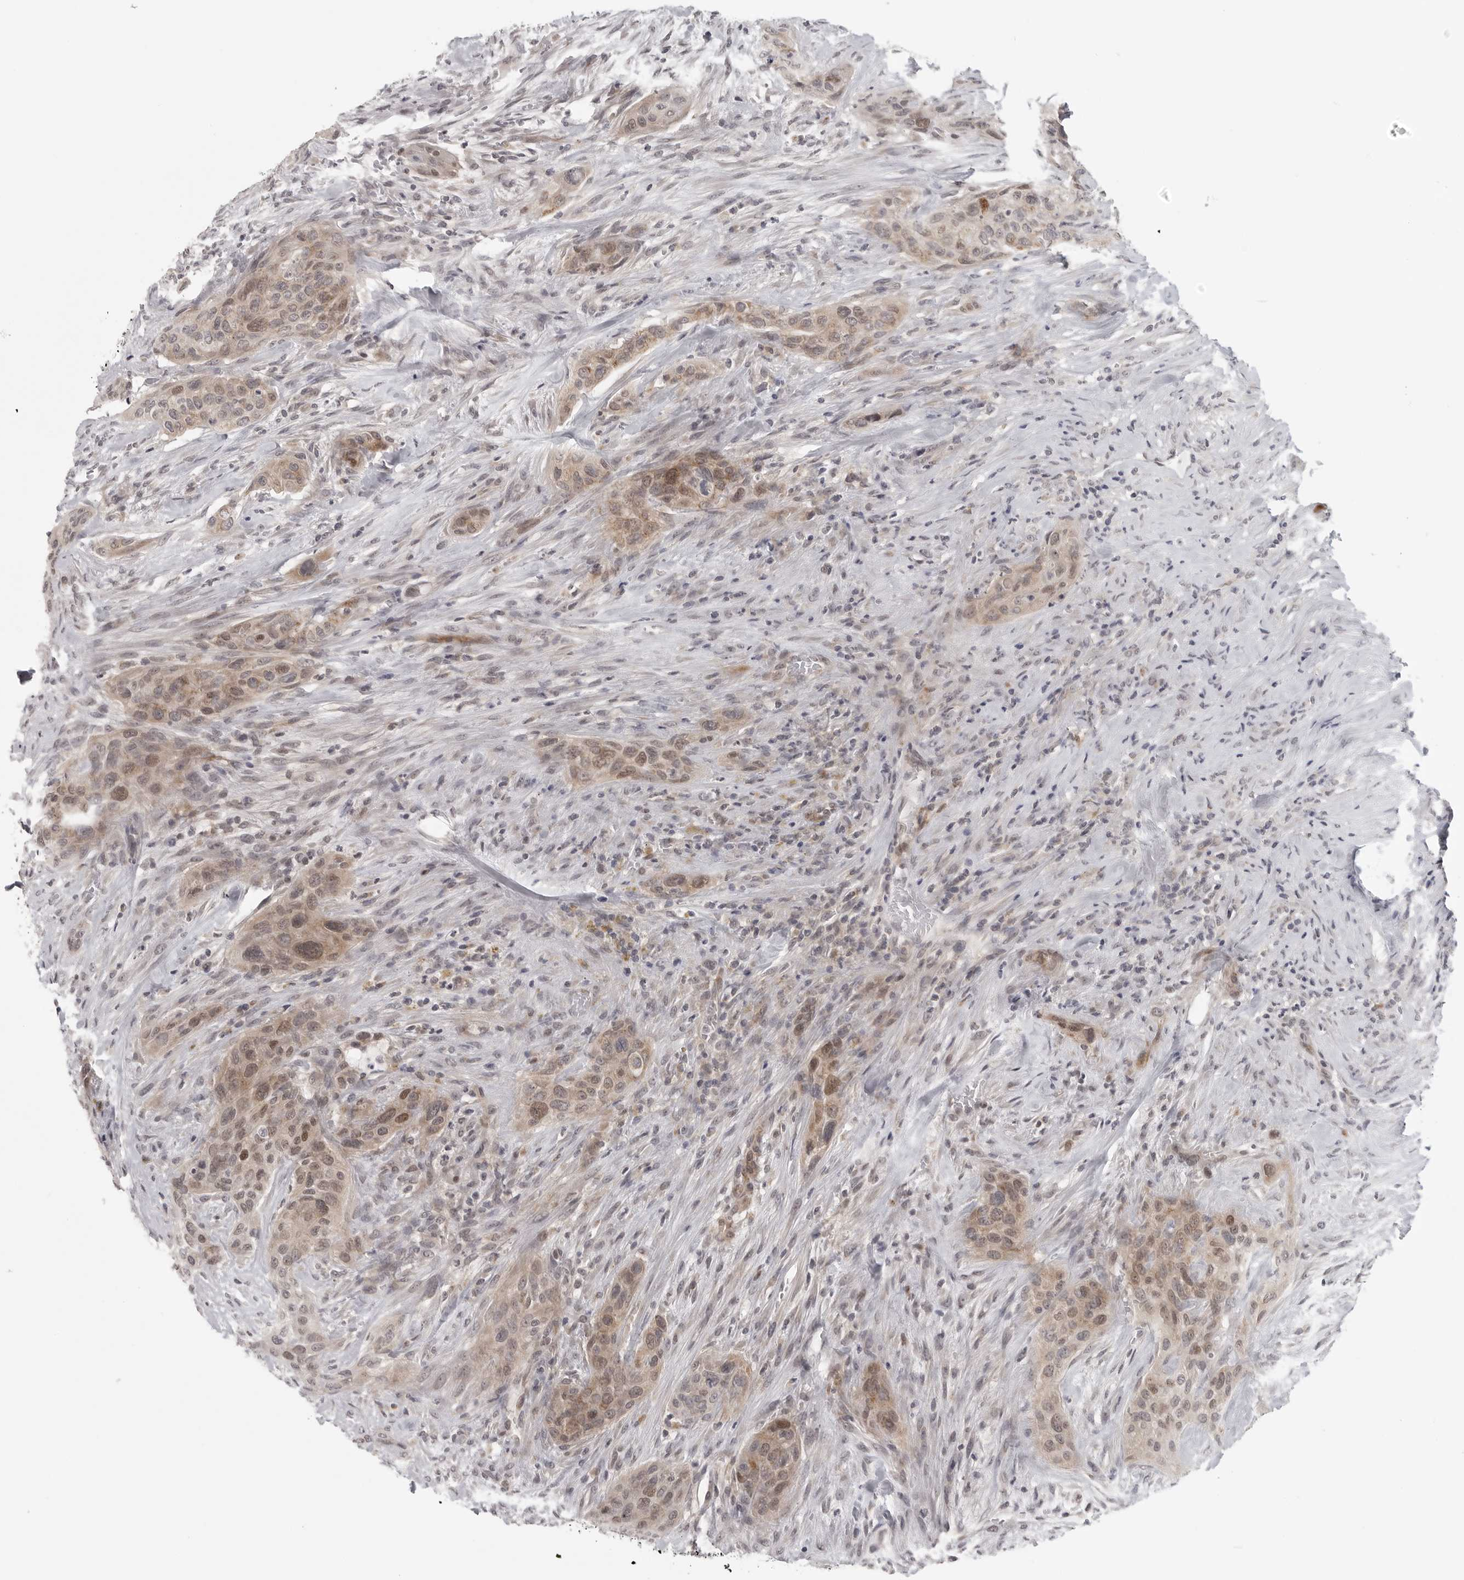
{"staining": {"intensity": "moderate", "quantity": ">75%", "location": "cytoplasmic/membranous,nuclear"}, "tissue": "urothelial cancer", "cell_type": "Tumor cells", "image_type": "cancer", "snomed": [{"axis": "morphology", "description": "Urothelial carcinoma, High grade"}, {"axis": "topography", "description": "Urinary bladder"}], "caption": "Protein expression analysis of human urothelial cancer reveals moderate cytoplasmic/membranous and nuclear expression in approximately >75% of tumor cells.", "gene": "TUT4", "patient": {"sex": "male", "age": 35}}